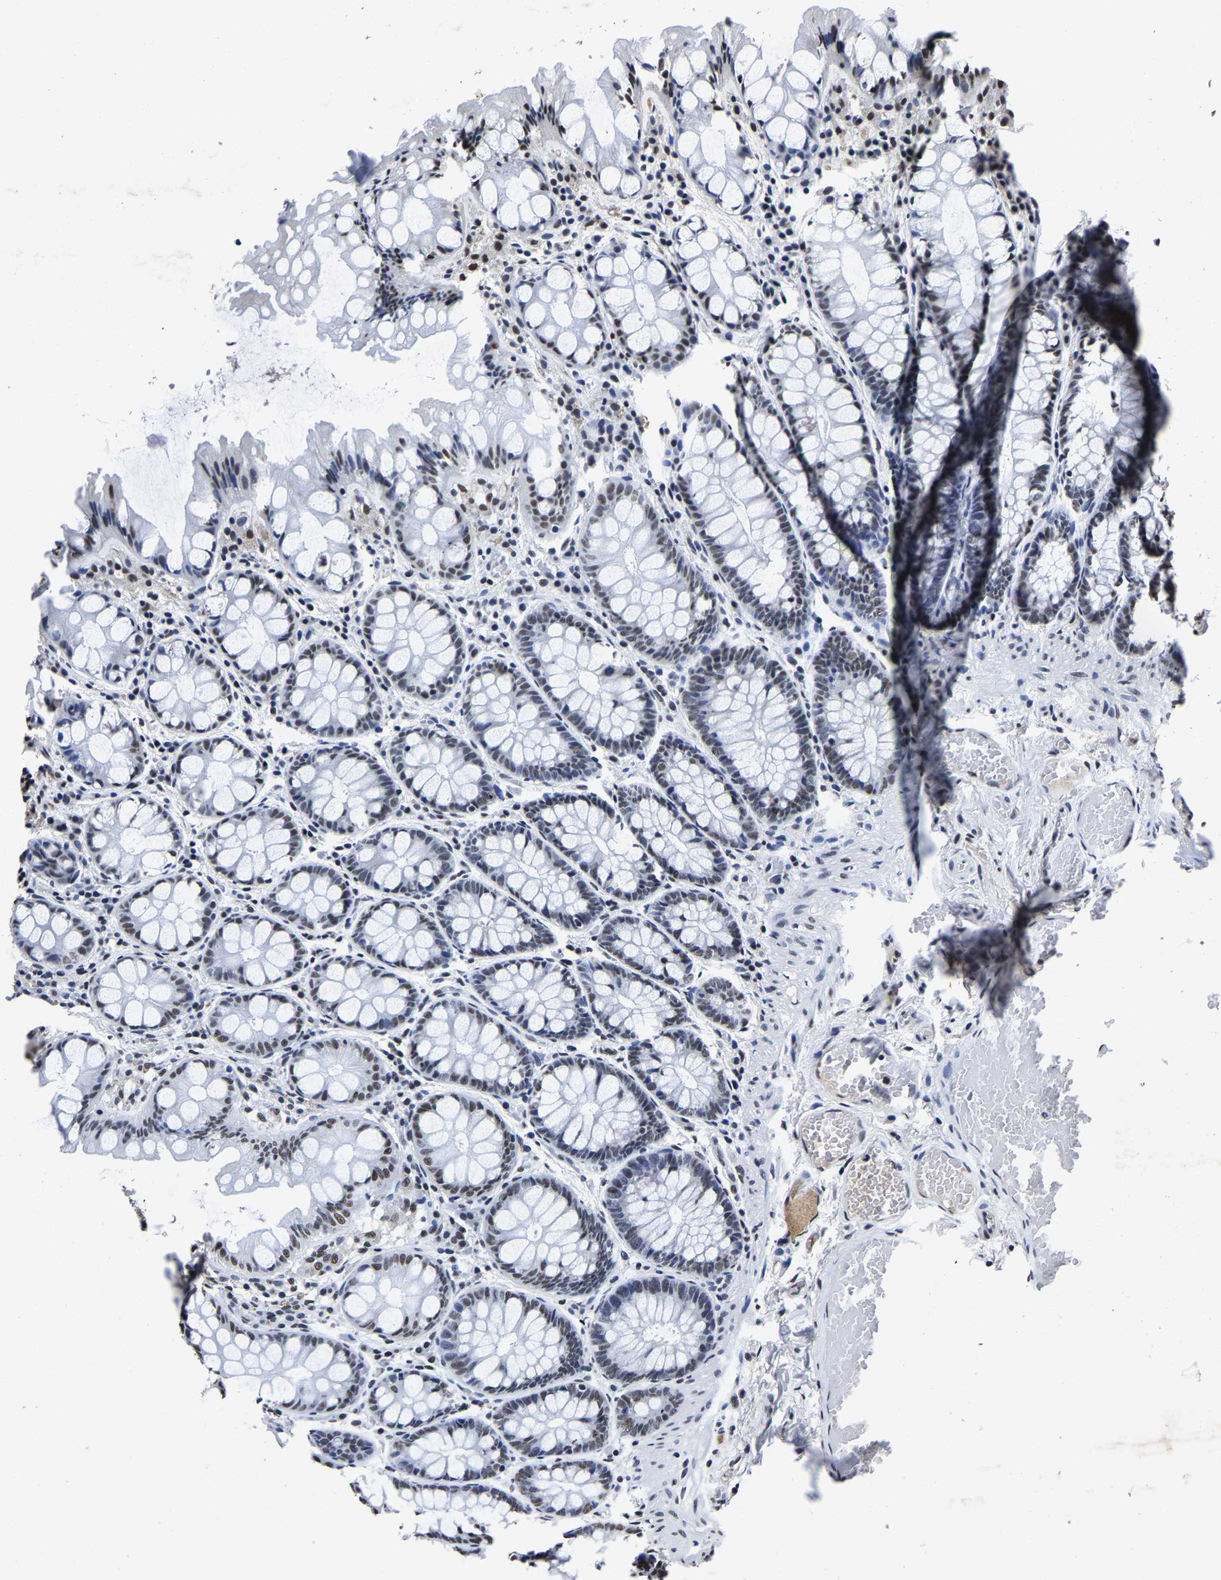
{"staining": {"intensity": "negative", "quantity": "none", "location": "none"}, "tissue": "colon", "cell_type": "Endothelial cells", "image_type": "normal", "snomed": [{"axis": "morphology", "description": "Normal tissue, NOS"}, {"axis": "topography", "description": "Colon"}], "caption": "A histopathology image of colon stained for a protein demonstrates no brown staining in endothelial cells. The staining is performed using DAB (3,3'-diaminobenzidine) brown chromogen with nuclei counter-stained in using hematoxylin.", "gene": "RBM45", "patient": {"sex": "male", "age": 47}}